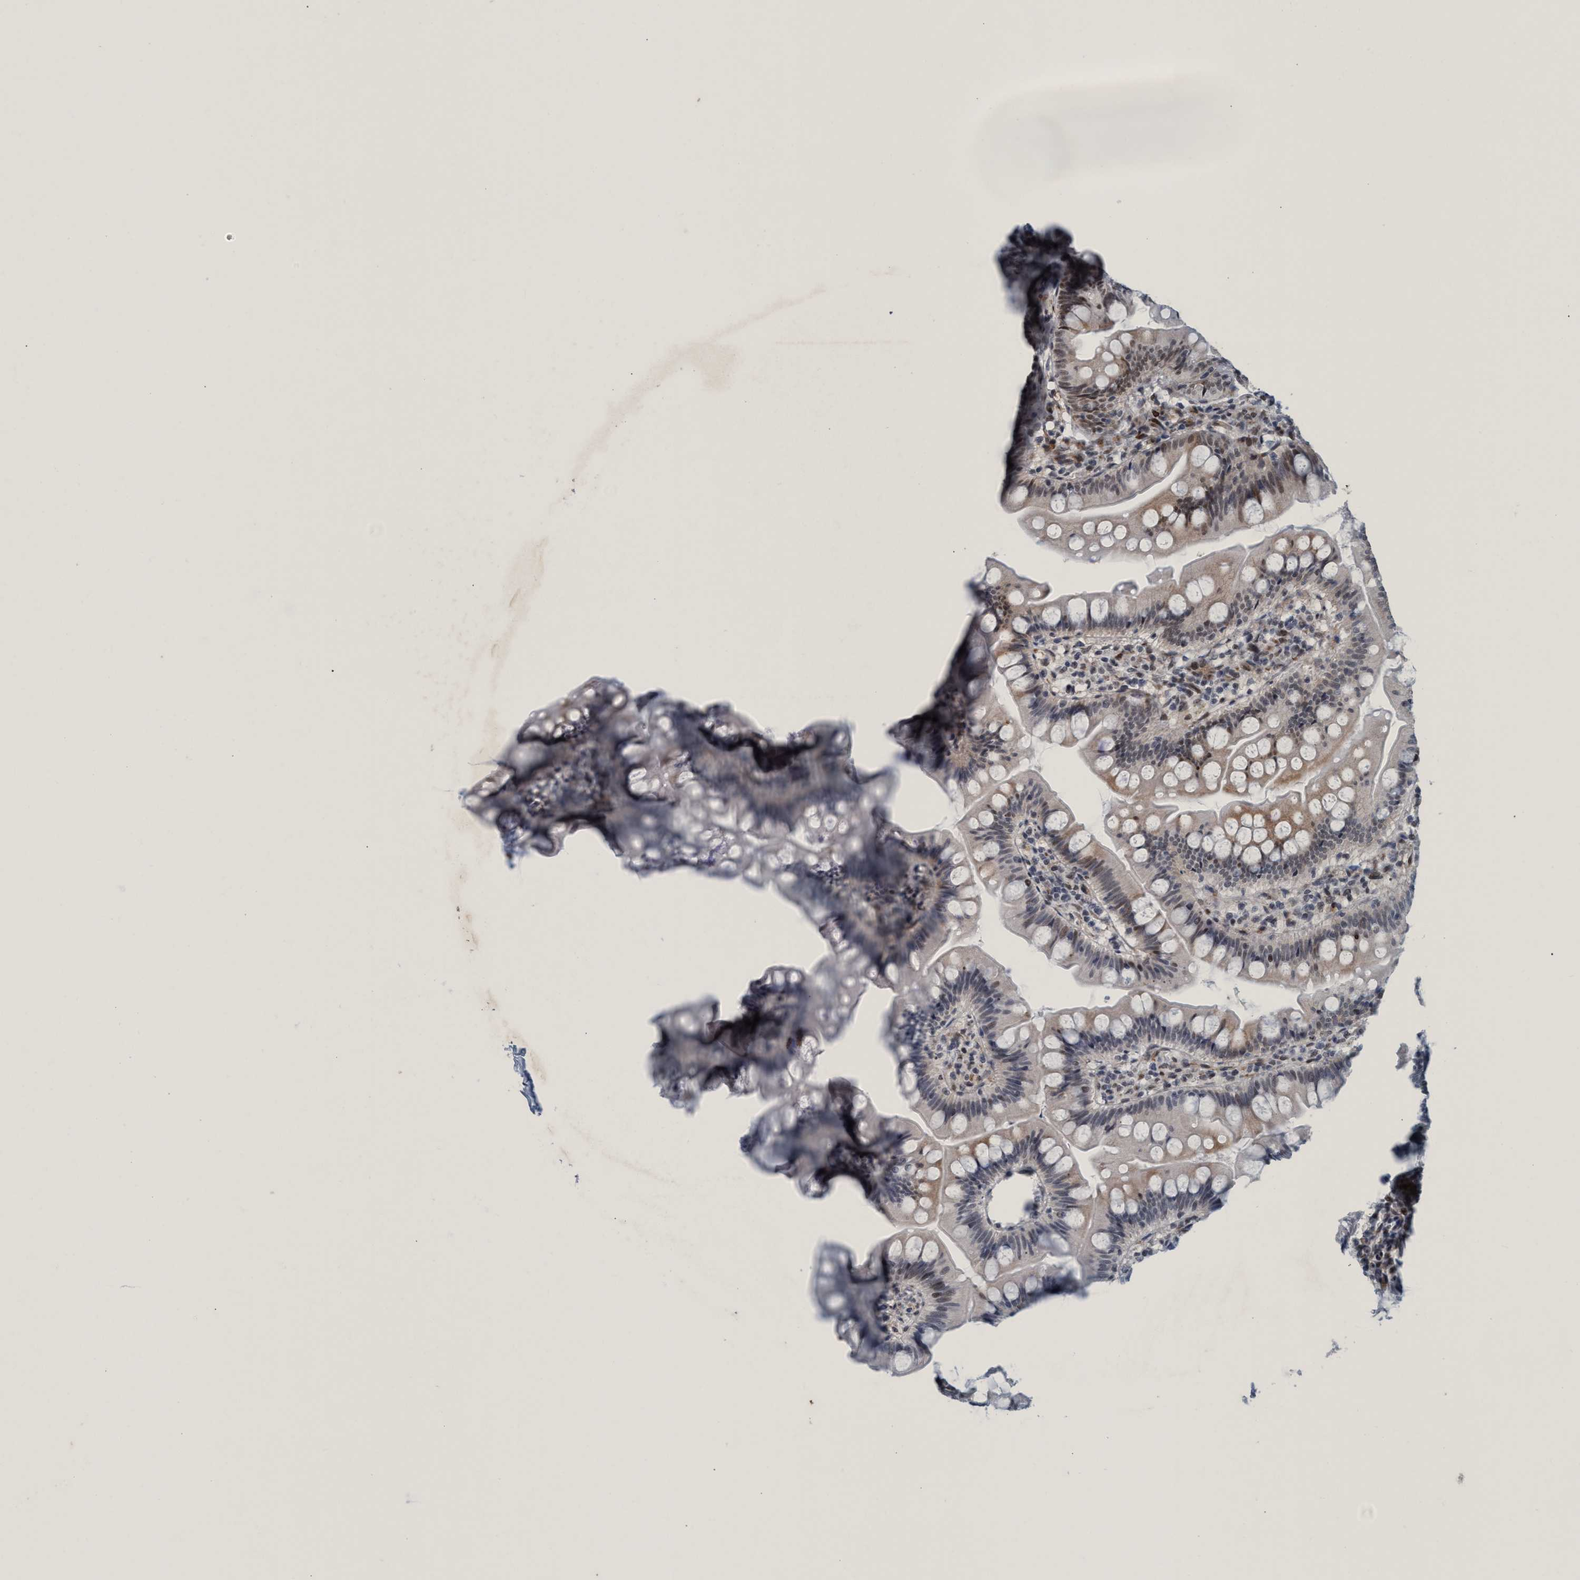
{"staining": {"intensity": "moderate", "quantity": "25%-75%", "location": "cytoplasmic/membranous,nuclear"}, "tissue": "small intestine", "cell_type": "Glandular cells", "image_type": "normal", "snomed": [{"axis": "morphology", "description": "Normal tissue, NOS"}, {"axis": "topography", "description": "Small intestine"}], "caption": "The image exhibits a brown stain indicating the presence of a protein in the cytoplasmic/membranous,nuclear of glandular cells in small intestine.", "gene": "CWC27", "patient": {"sex": "male", "age": 7}}